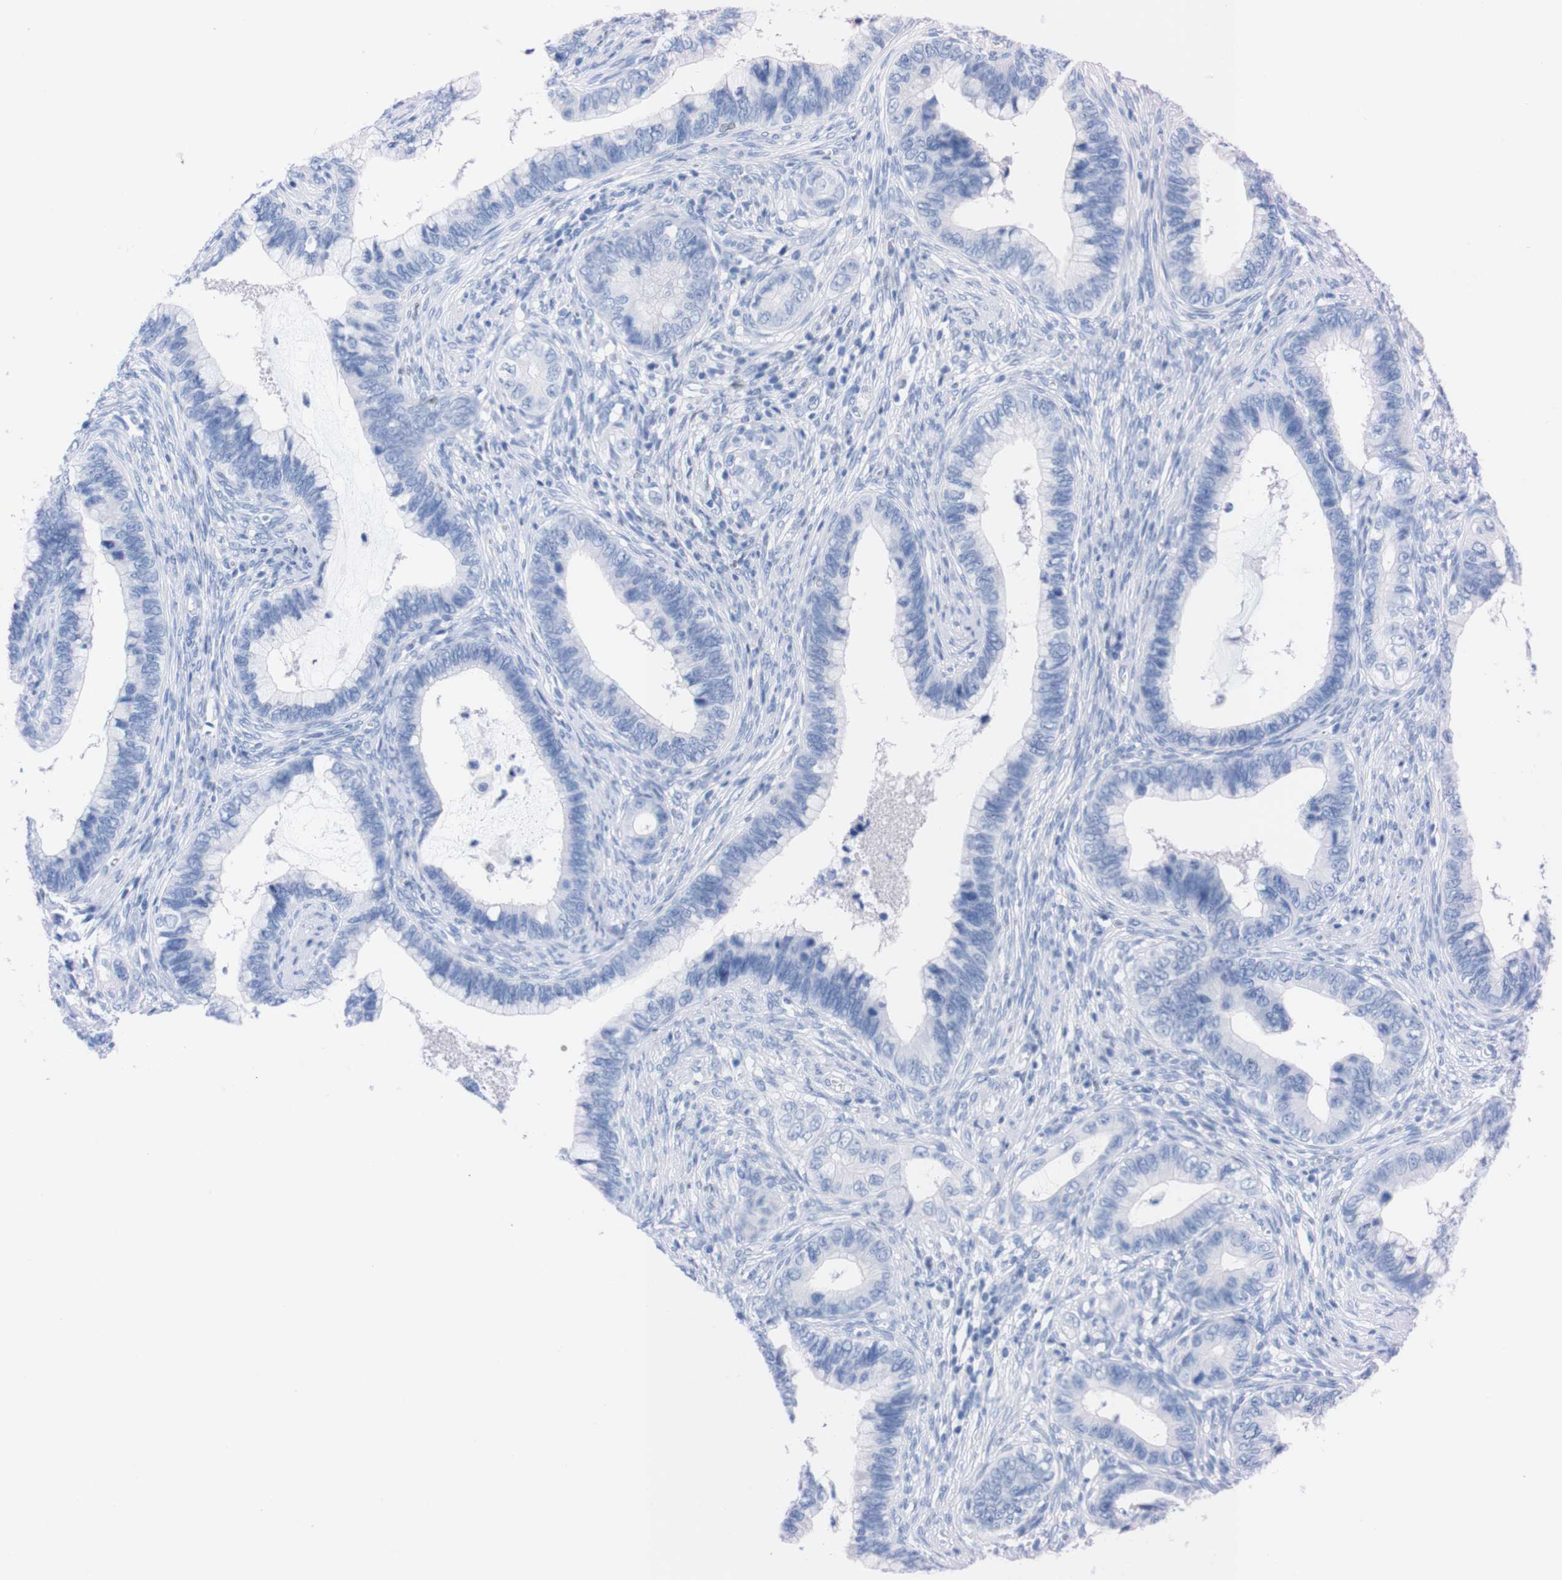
{"staining": {"intensity": "negative", "quantity": "none", "location": "none"}, "tissue": "cervical cancer", "cell_type": "Tumor cells", "image_type": "cancer", "snomed": [{"axis": "morphology", "description": "Adenocarcinoma, NOS"}, {"axis": "topography", "description": "Cervix"}], "caption": "IHC of cervical adenocarcinoma exhibits no expression in tumor cells. Brightfield microscopy of immunohistochemistry stained with DAB (3,3'-diaminobenzidine) (brown) and hematoxylin (blue), captured at high magnification.", "gene": "P2RY12", "patient": {"sex": "female", "age": 44}}